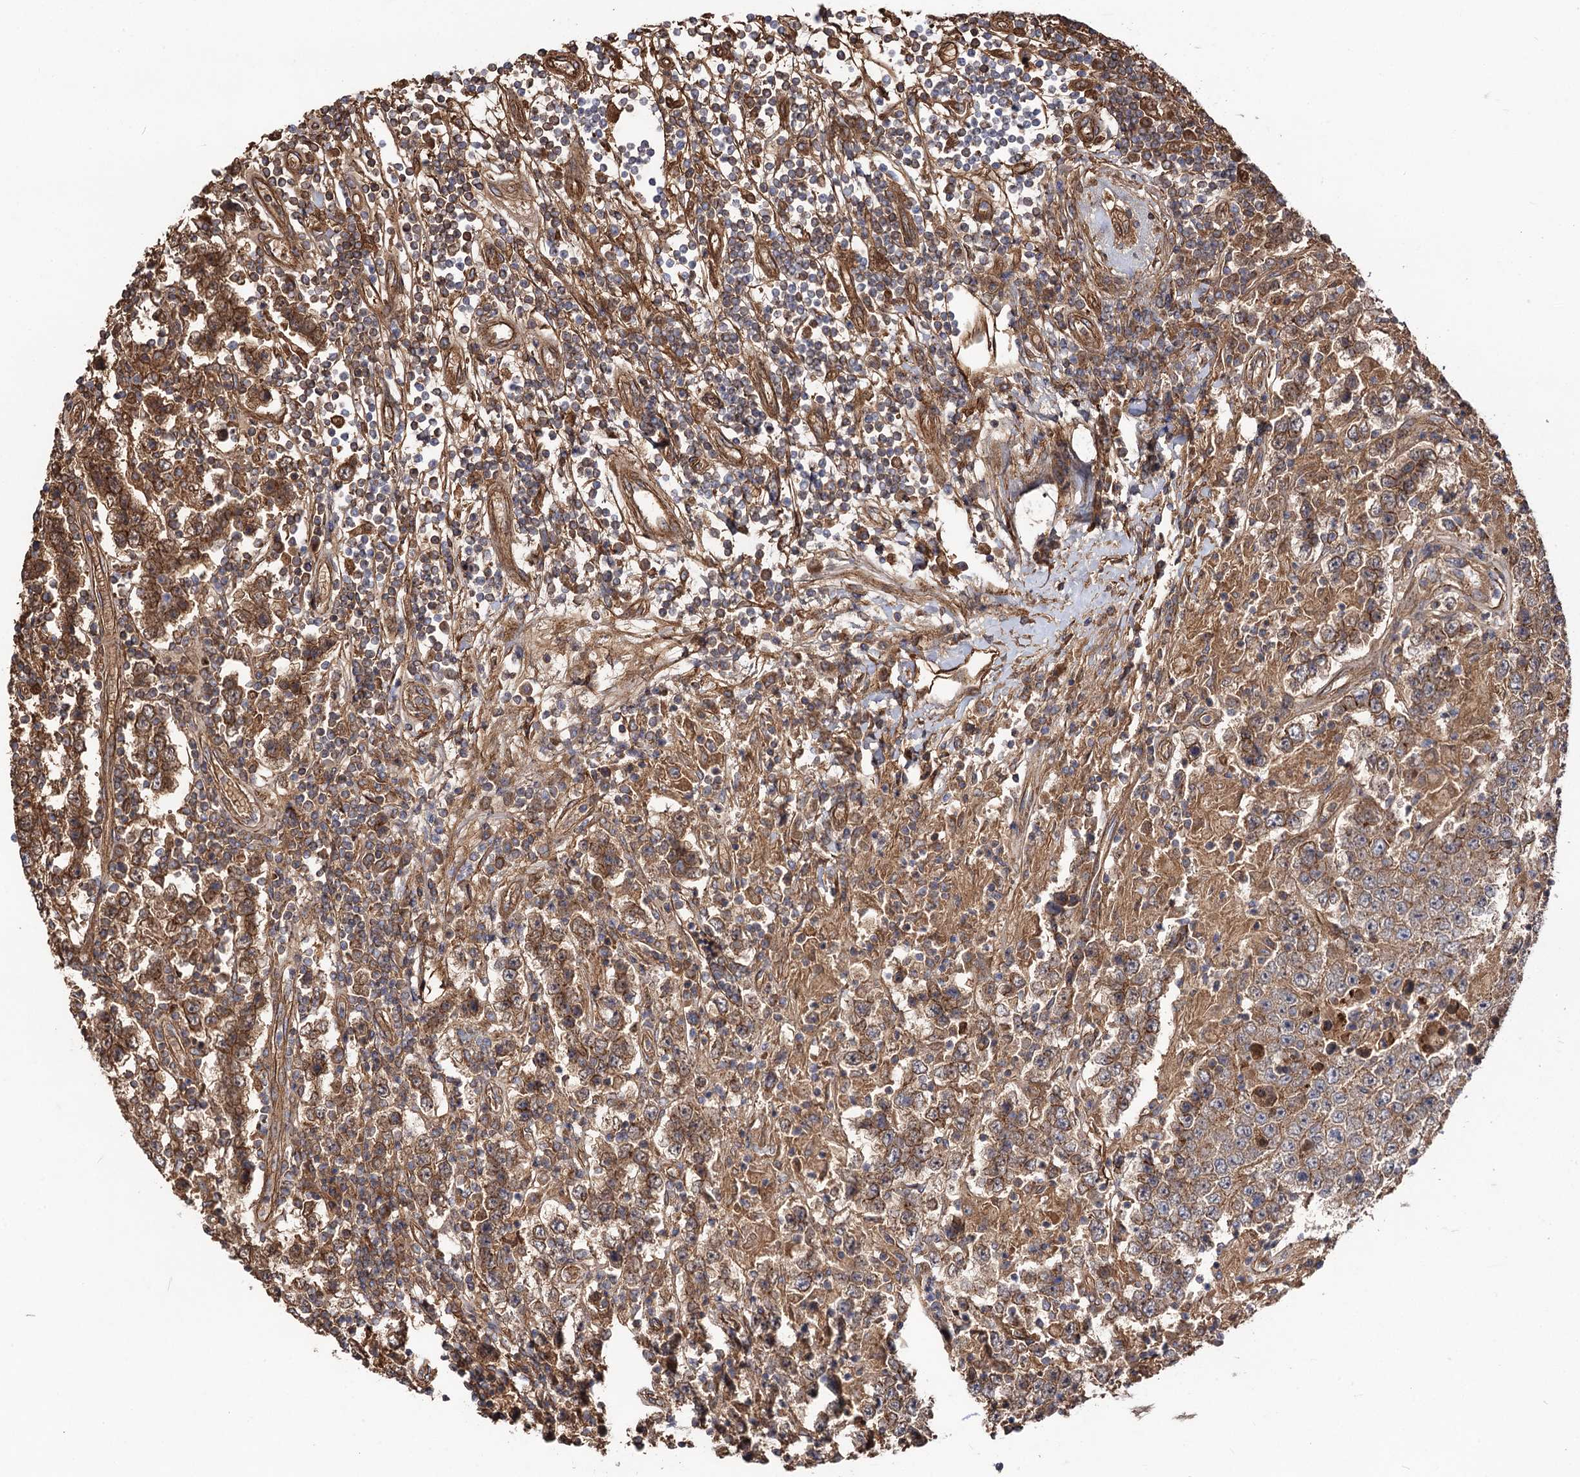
{"staining": {"intensity": "moderate", "quantity": ">75%", "location": "cytoplasmic/membranous"}, "tissue": "testis cancer", "cell_type": "Tumor cells", "image_type": "cancer", "snomed": [{"axis": "morphology", "description": "Normal tissue, NOS"}, {"axis": "morphology", "description": "Urothelial carcinoma, High grade"}, {"axis": "morphology", "description": "Seminoma, NOS"}, {"axis": "morphology", "description": "Carcinoma, Embryonal, NOS"}, {"axis": "topography", "description": "Urinary bladder"}, {"axis": "topography", "description": "Testis"}], "caption": "A medium amount of moderate cytoplasmic/membranous positivity is seen in about >75% of tumor cells in testis cancer (embryonal carcinoma) tissue. The protein is shown in brown color, while the nuclei are stained blue.", "gene": "CIP2A", "patient": {"sex": "male", "age": 41}}